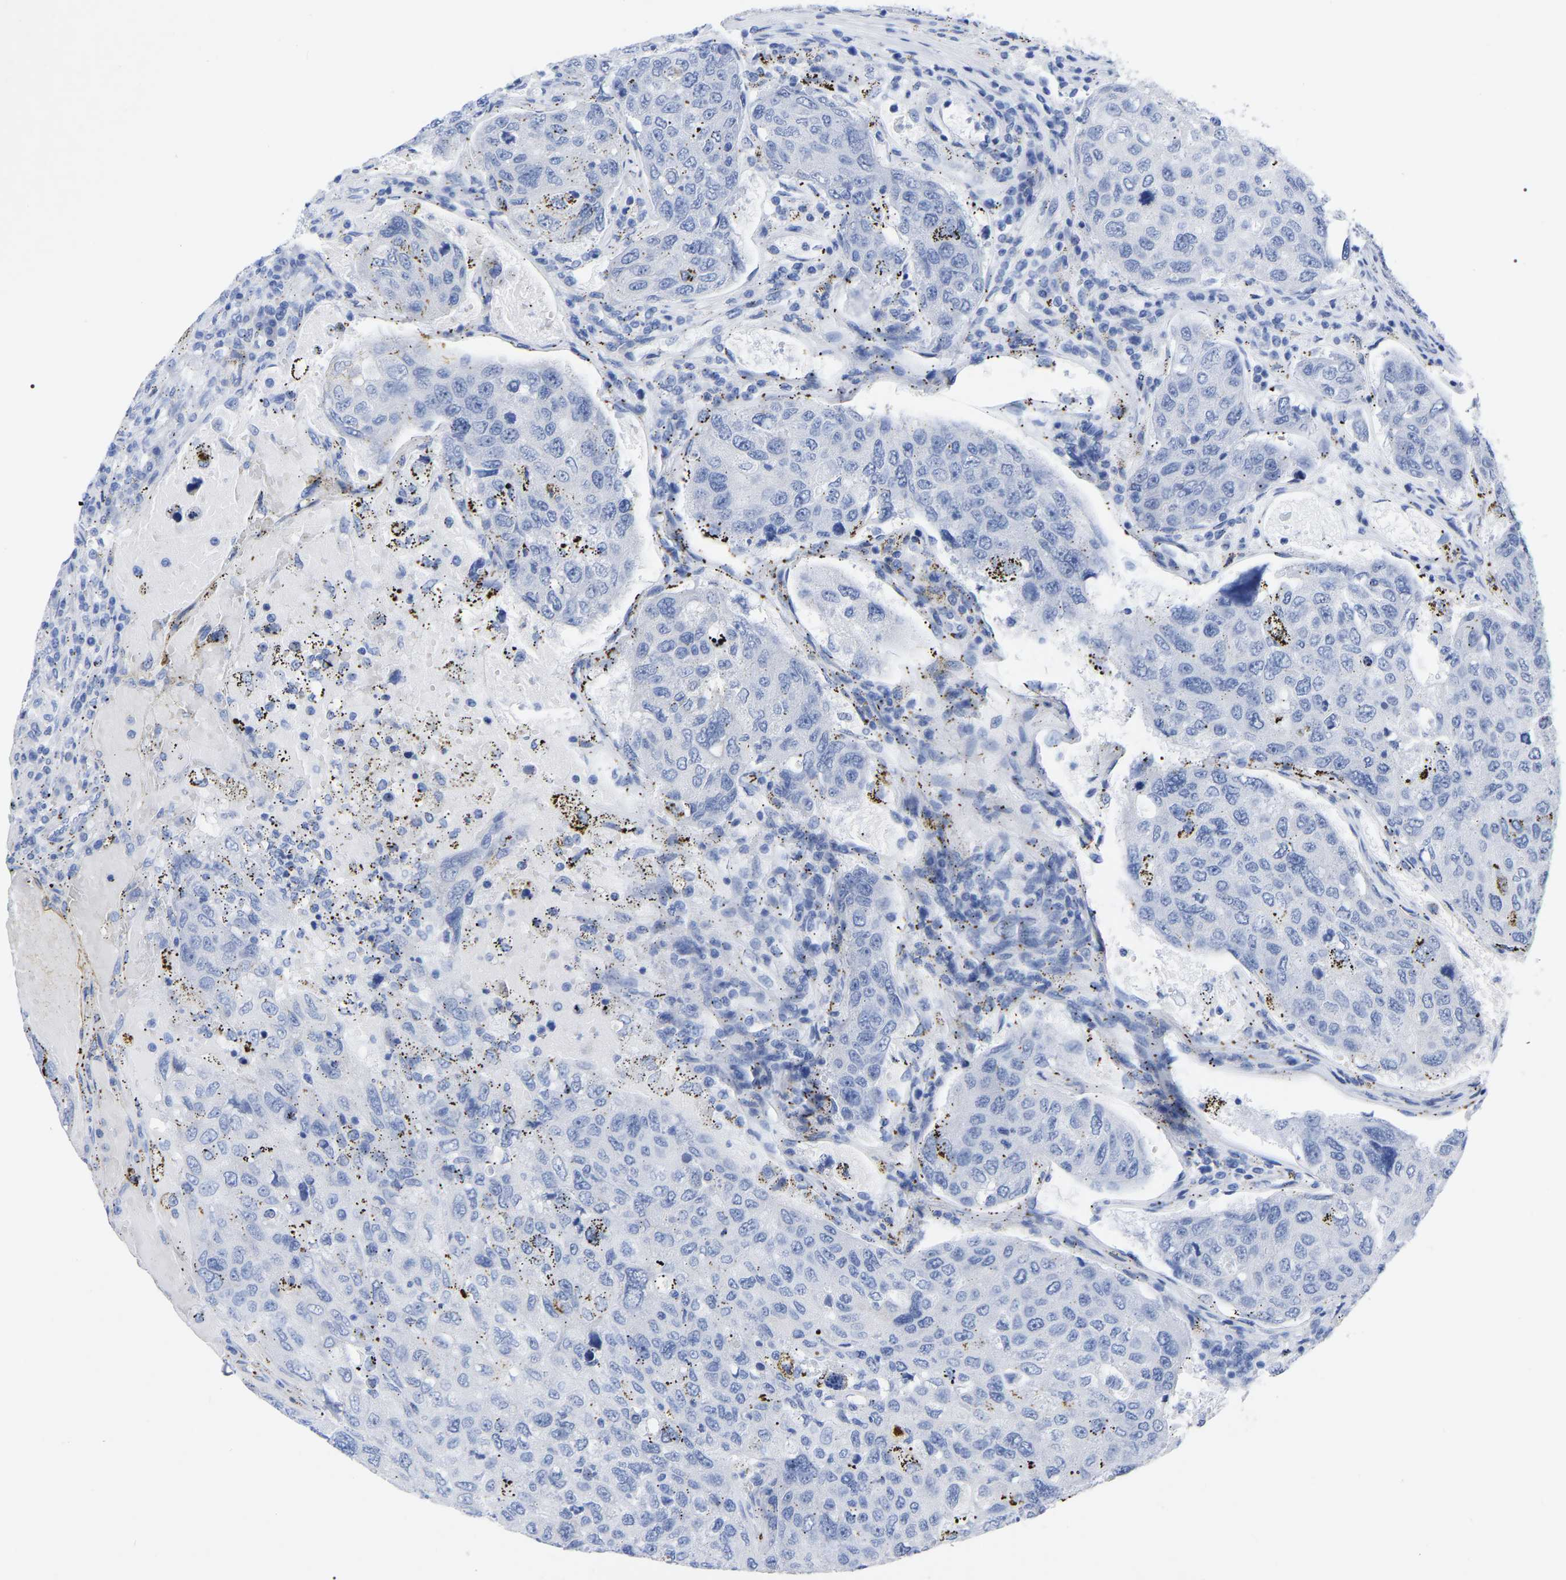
{"staining": {"intensity": "negative", "quantity": "none", "location": "none"}, "tissue": "urothelial cancer", "cell_type": "Tumor cells", "image_type": "cancer", "snomed": [{"axis": "morphology", "description": "Urothelial carcinoma, High grade"}, {"axis": "topography", "description": "Lymph node"}, {"axis": "topography", "description": "Urinary bladder"}], "caption": "Protein analysis of high-grade urothelial carcinoma exhibits no significant staining in tumor cells.", "gene": "HAPLN1", "patient": {"sex": "male", "age": 51}}